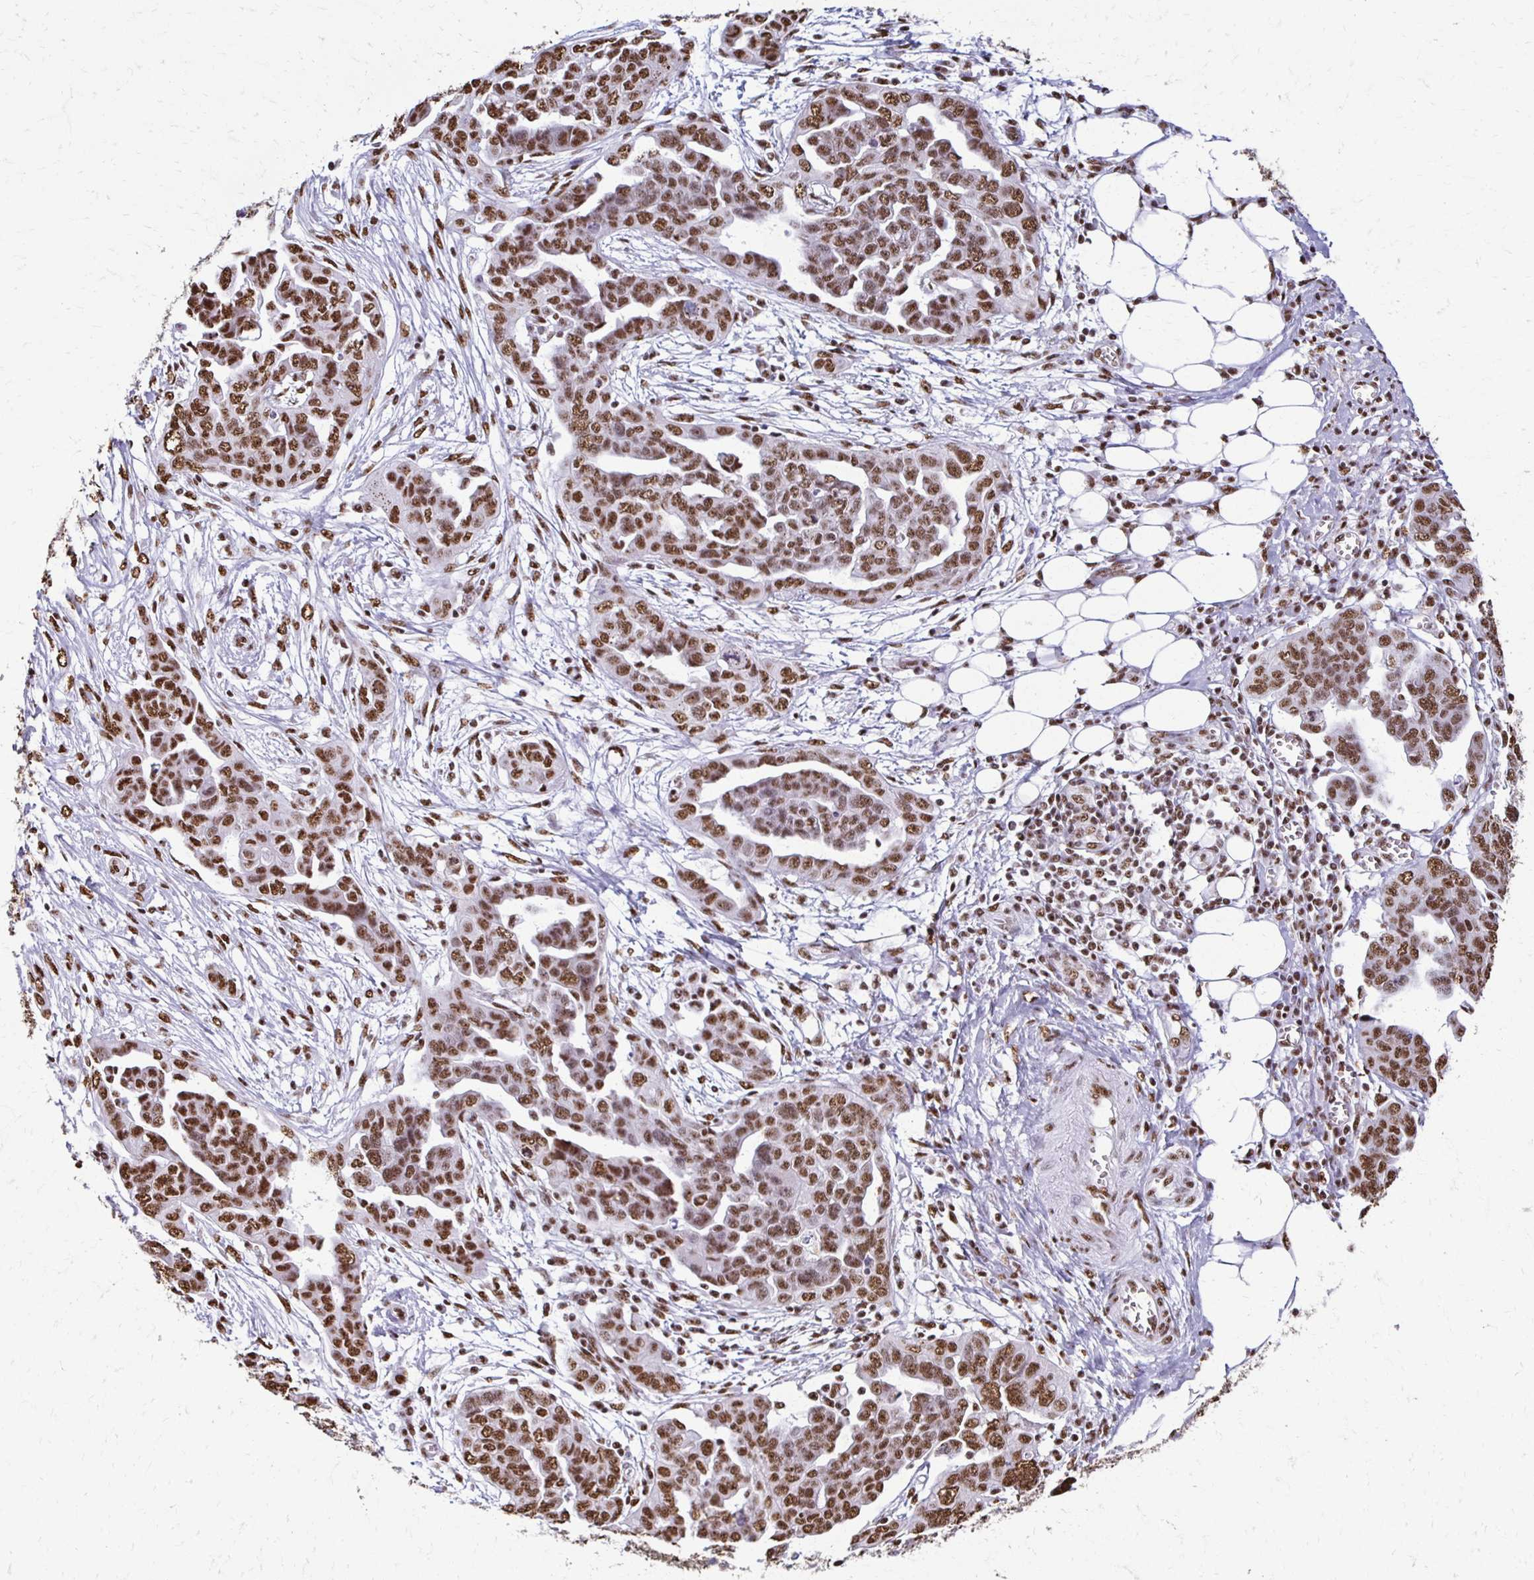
{"staining": {"intensity": "moderate", "quantity": ">75%", "location": "nuclear"}, "tissue": "ovarian cancer", "cell_type": "Tumor cells", "image_type": "cancer", "snomed": [{"axis": "morphology", "description": "Cystadenocarcinoma, serous, NOS"}, {"axis": "topography", "description": "Ovary"}], "caption": "High-magnification brightfield microscopy of ovarian serous cystadenocarcinoma stained with DAB (brown) and counterstained with hematoxylin (blue). tumor cells exhibit moderate nuclear expression is appreciated in about>75% of cells. Using DAB (brown) and hematoxylin (blue) stains, captured at high magnification using brightfield microscopy.", "gene": "NONO", "patient": {"sex": "female", "age": 59}}